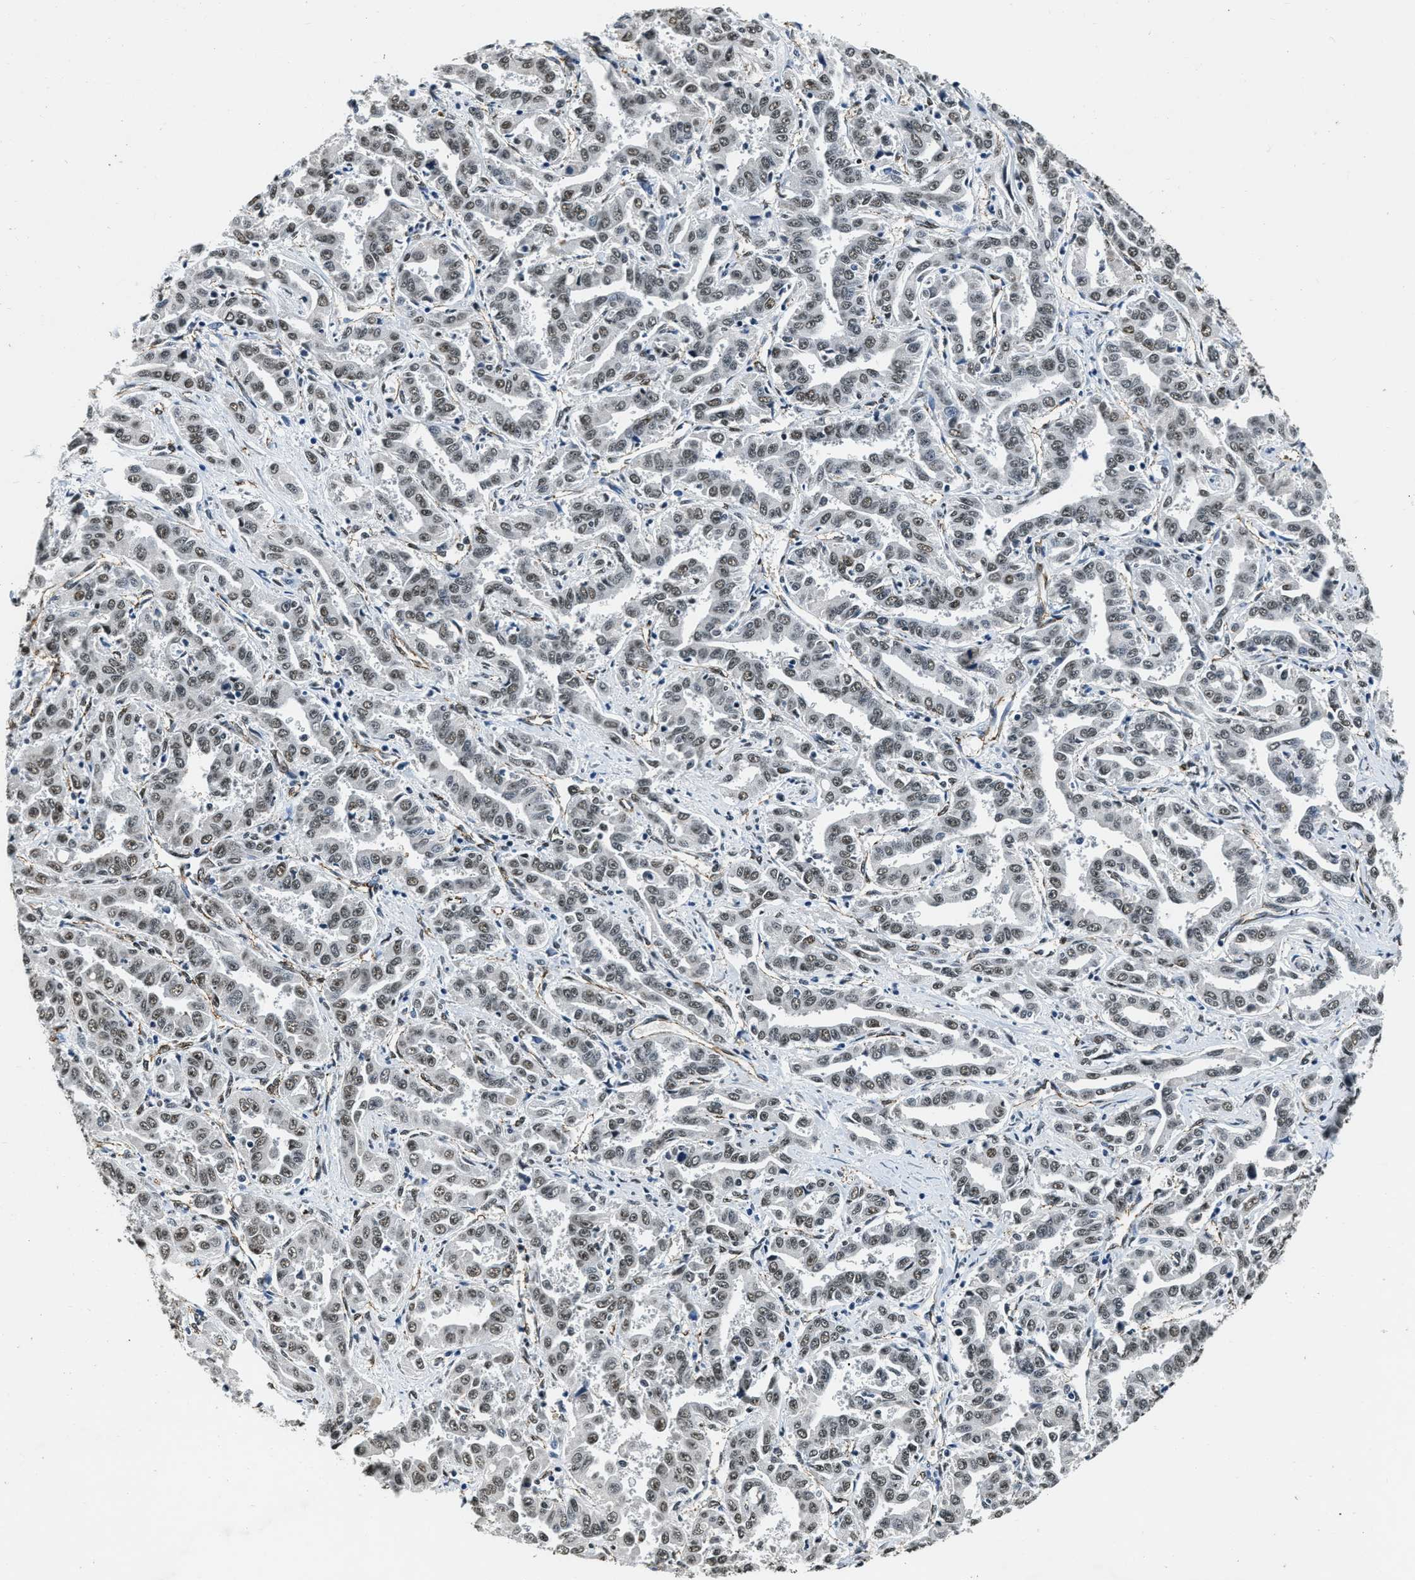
{"staining": {"intensity": "weak", "quantity": ">75%", "location": "nuclear"}, "tissue": "liver cancer", "cell_type": "Tumor cells", "image_type": "cancer", "snomed": [{"axis": "morphology", "description": "Cholangiocarcinoma"}, {"axis": "topography", "description": "Liver"}], "caption": "Immunohistochemical staining of human liver cholangiocarcinoma displays weak nuclear protein expression in approximately >75% of tumor cells.", "gene": "CCNE1", "patient": {"sex": "male", "age": 59}}